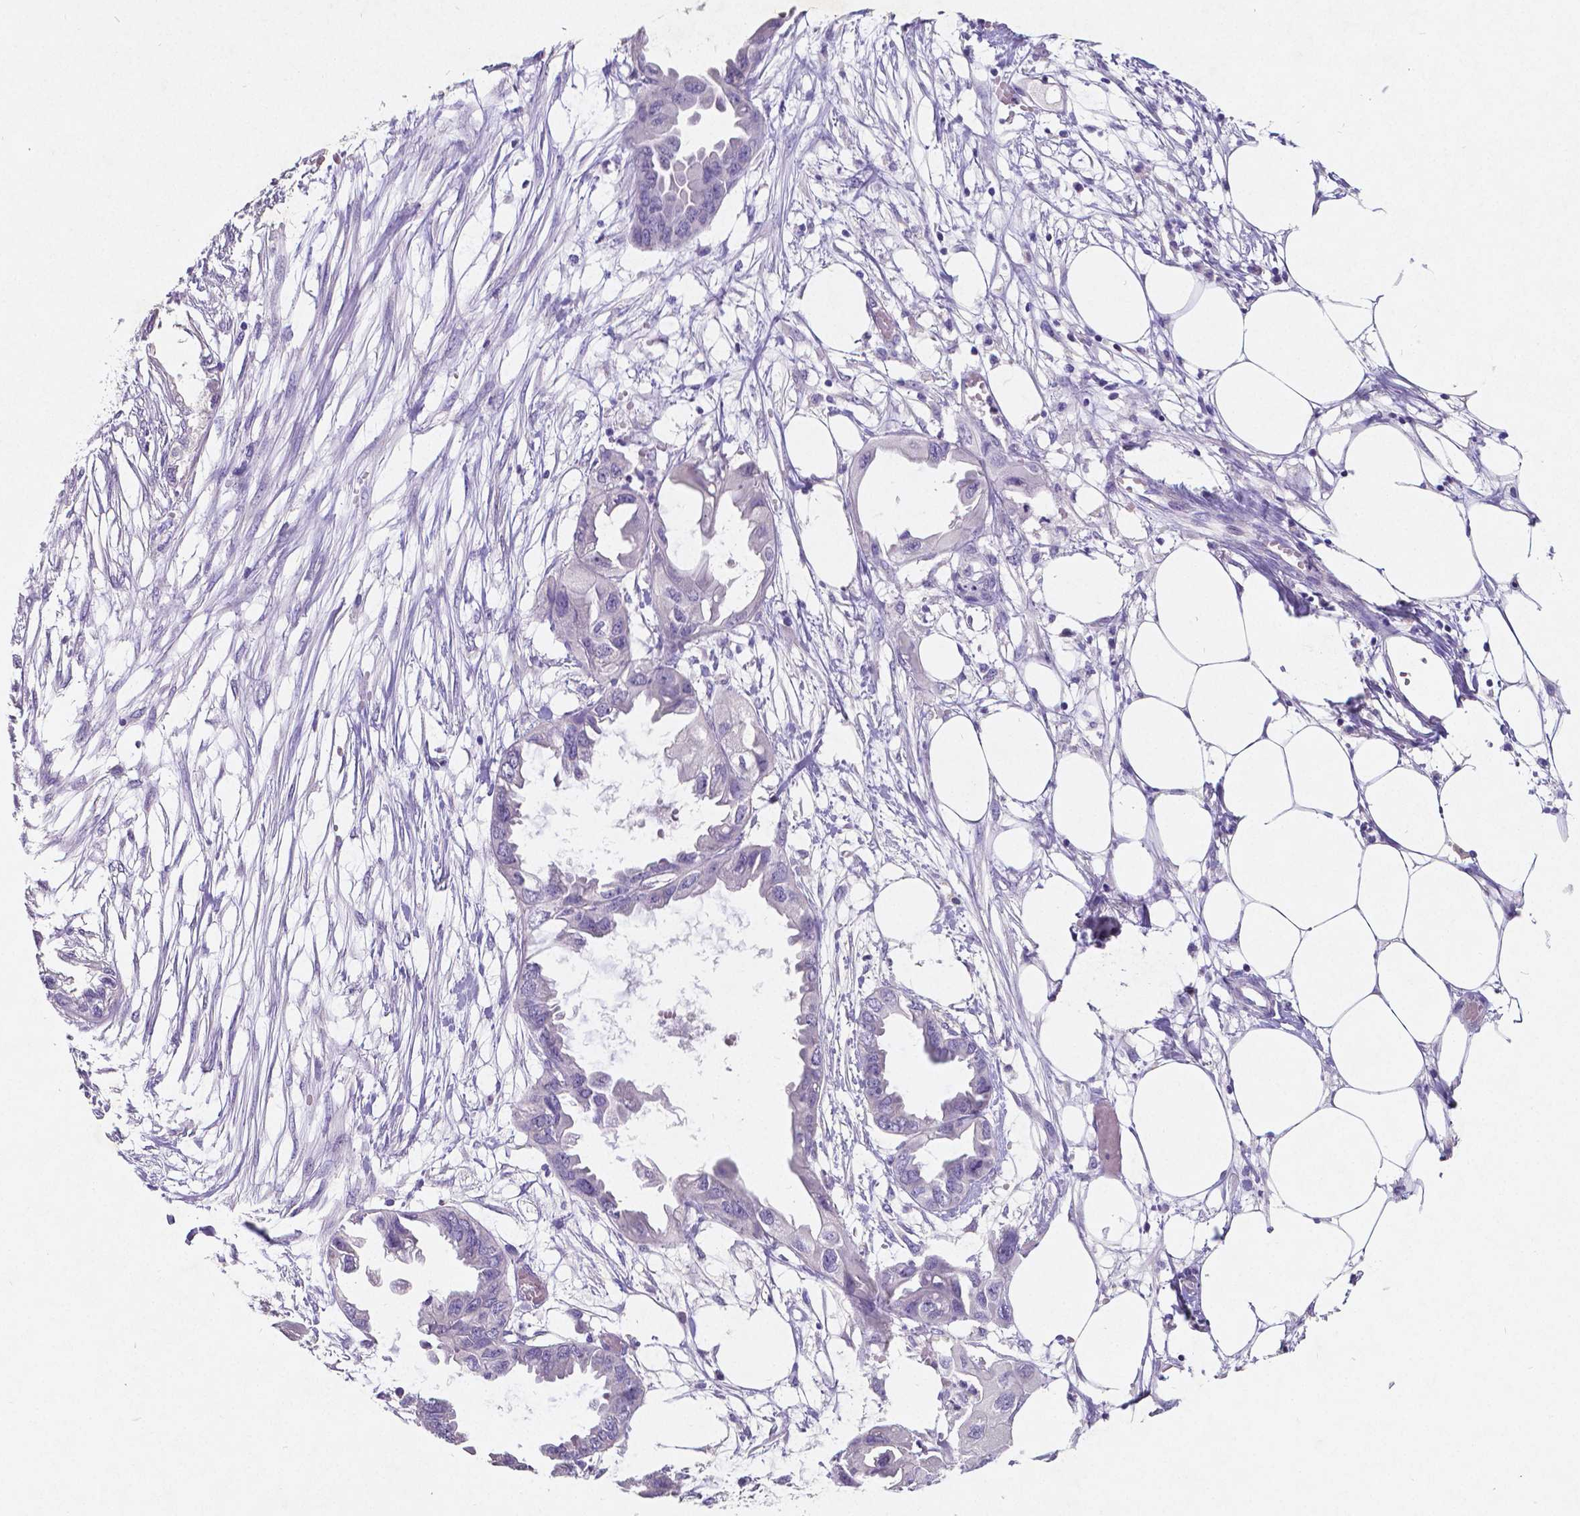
{"staining": {"intensity": "negative", "quantity": "none", "location": "none"}, "tissue": "endometrial cancer", "cell_type": "Tumor cells", "image_type": "cancer", "snomed": [{"axis": "morphology", "description": "Adenocarcinoma, NOS"}, {"axis": "morphology", "description": "Adenocarcinoma, metastatic, NOS"}, {"axis": "topography", "description": "Adipose tissue"}, {"axis": "topography", "description": "Endometrium"}], "caption": "Tumor cells show no significant protein positivity in endometrial cancer. (Stains: DAB immunohistochemistry with hematoxylin counter stain, Microscopy: brightfield microscopy at high magnification).", "gene": "SATB2", "patient": {"sex": "female", "age": 67}}